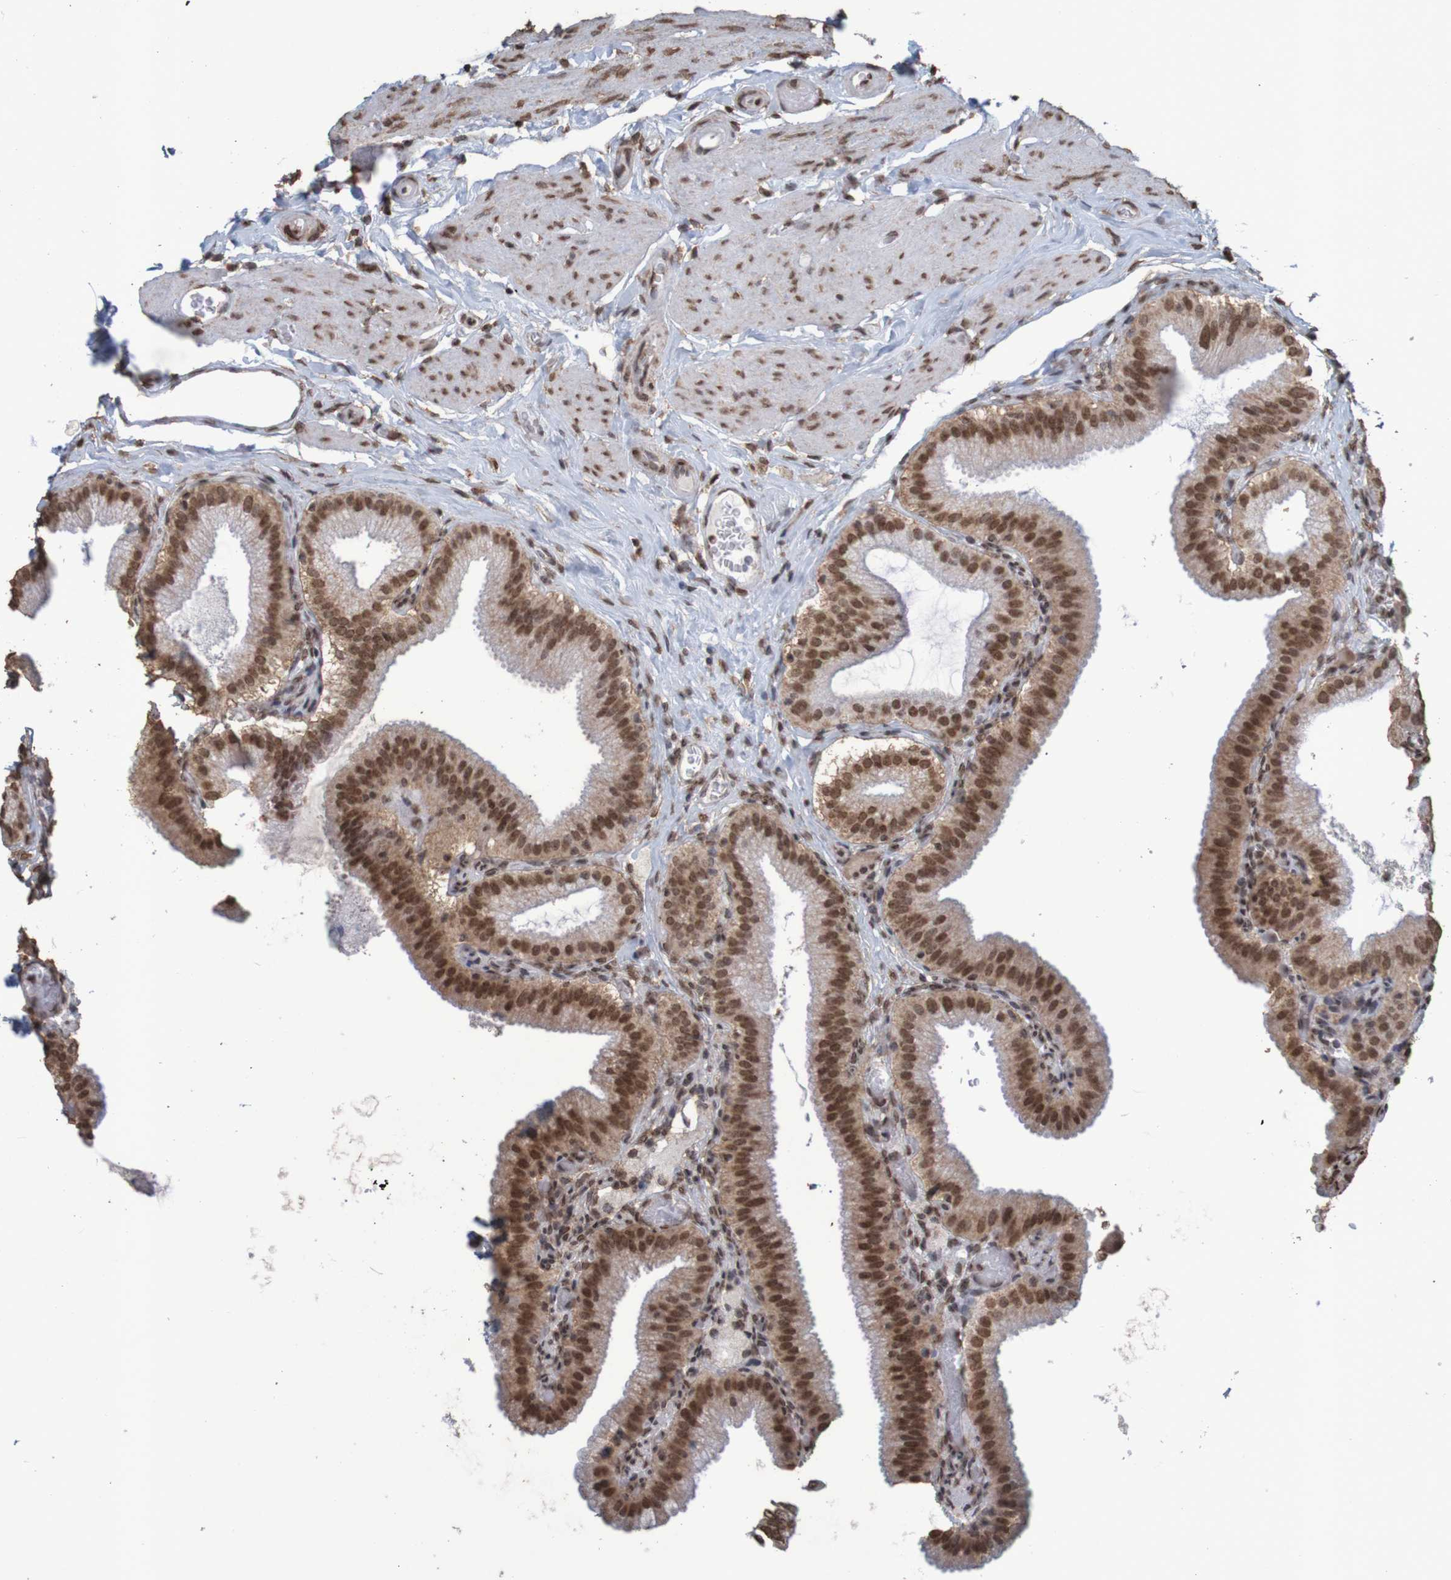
{"staining": {"intensity": "strong", "quantity": ">75%", "location": "cytoplasmic/membranous,nuclear"}, "tissue": "gallbladder", "cell_type": "Glandular cells", "image_type": "normal", "snomed": [{"axis": "morphology", "description": "Normal tissue, NOS"}, {"axis": "topography", "description": "Gallbladder"}], "caption": "Gallbladder stained with IHC demonstrates strong cytoplasmic/membranous,nuclear expression in about >75% of glandular cells.", "gene": "GFI1", "patient": {"sex": "male", "age": 54}}